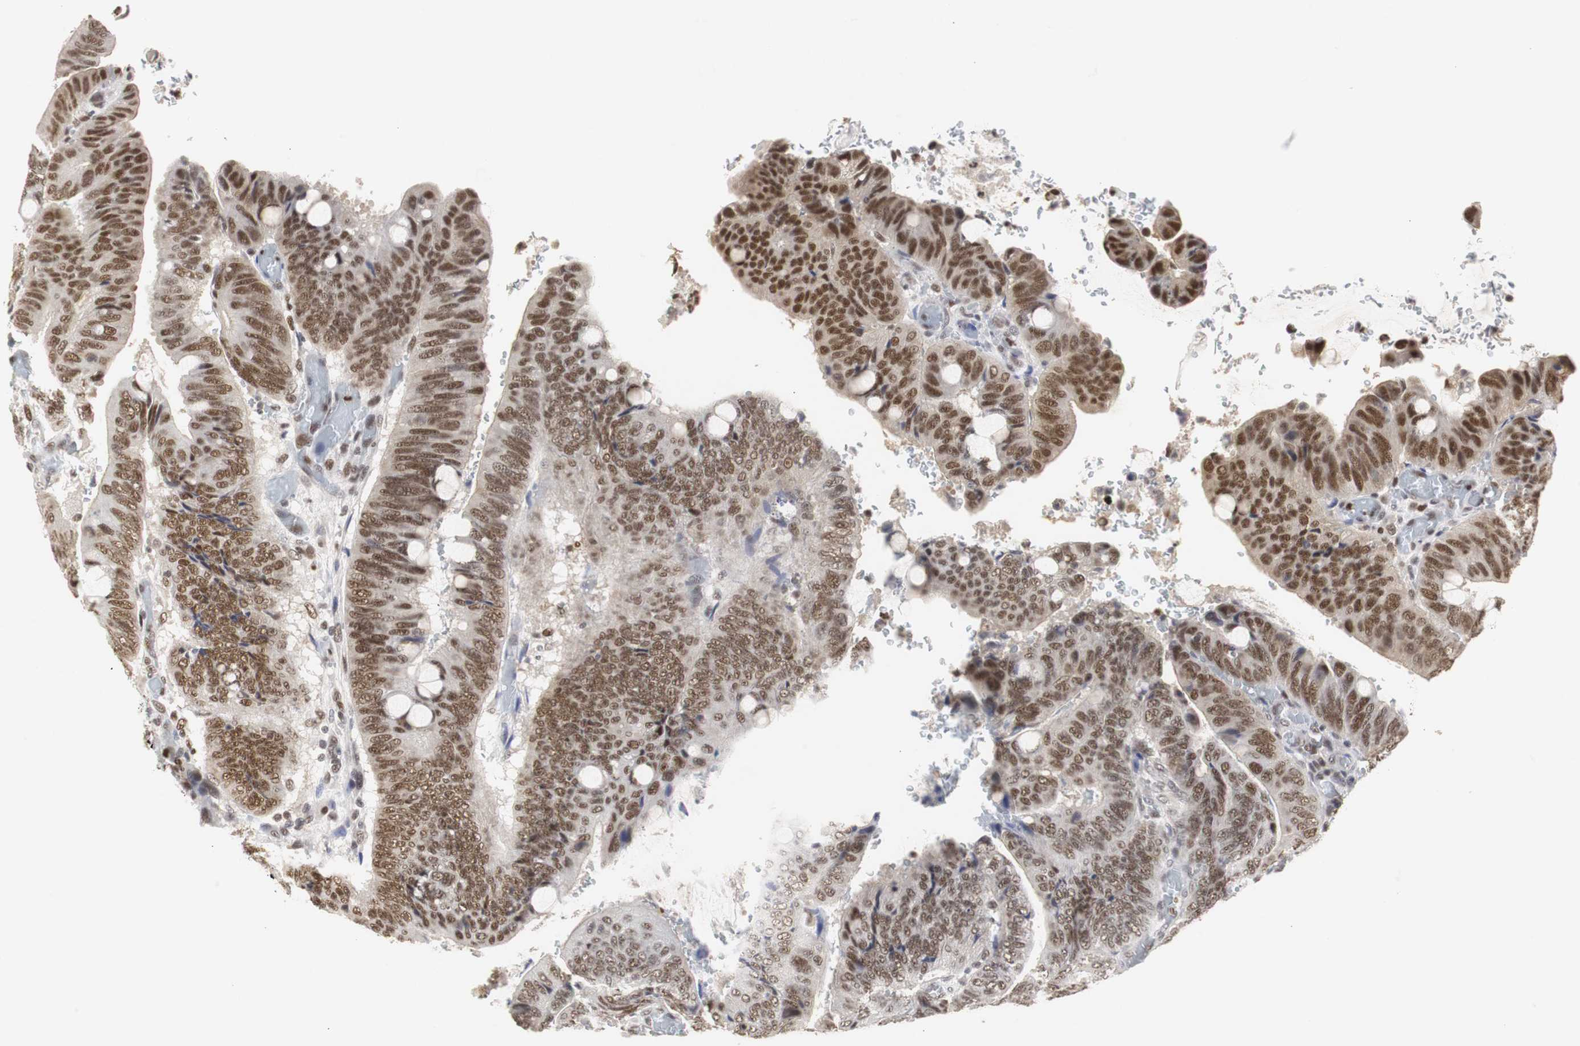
{"staining": {"intensity": "strong", "quantity": ">75%", "location": "nuclear"}, "tissue": "colorectal cancer", "cell_type": "Tumor cells", "image_type": "cancer", "snomed": [{"axis": "morphology", "description": "Normal tissue, NOS"}, {"axis": "morphology", "description": "Adenocarcinoma, NOS"}, {"axis": "topography", "description": "Rectum"}, {"axis": "topography", "description": "Peripheral nerve tissue"}], "caption": "Immunohistochemical staining of adenocarcinoma (colorectal) exhibits high levels of strong nuclear staining in about >75% of tumor cells.", "gene": "ZFC3H1", "patient": {"sex": "male", "age": 92}}